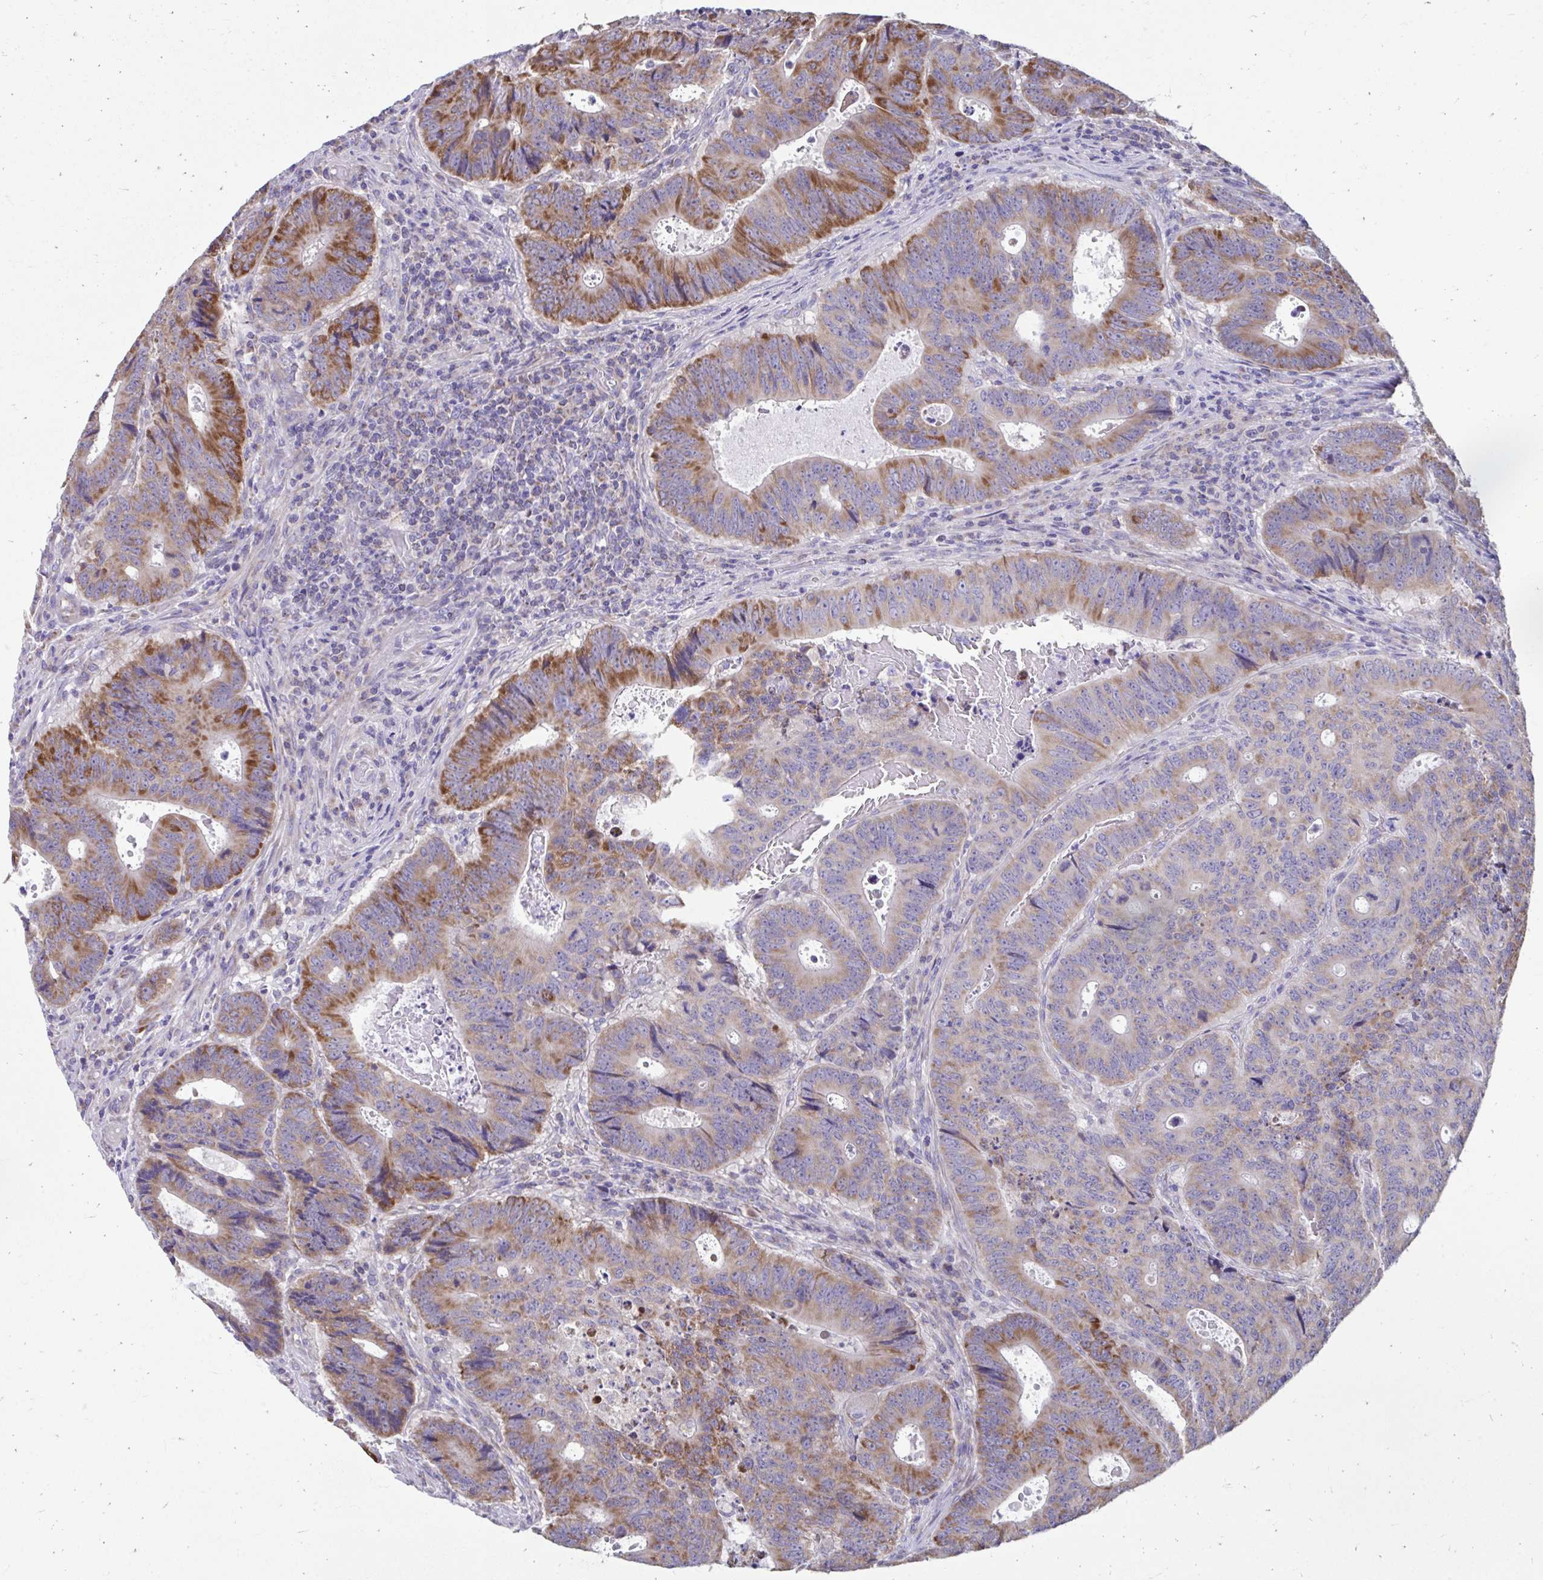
{"staining": {"intensity": "moderate", "quantity": "25%-75%", "location": "cytoplasmic/membranous"}, "tissue": "colorectal cancer", "cell_type": "Tumor cells", "image_type": "cancer", "snomed": [{"axis": "morphology", "description": "Adenocarcinoma, NOS"}, {"axis": "topography", "description": "Colon"}], "caption": "Immunohistochemistry (DAB) staining of human colorectal cancer (adenocarcinoma) demonstrates moderate cytoplasmic/membranous protein expression in approximately 25%-75% of tumor cells.", "gene": "LINGO4", "patient": {"sex": "male", "age": 62}}